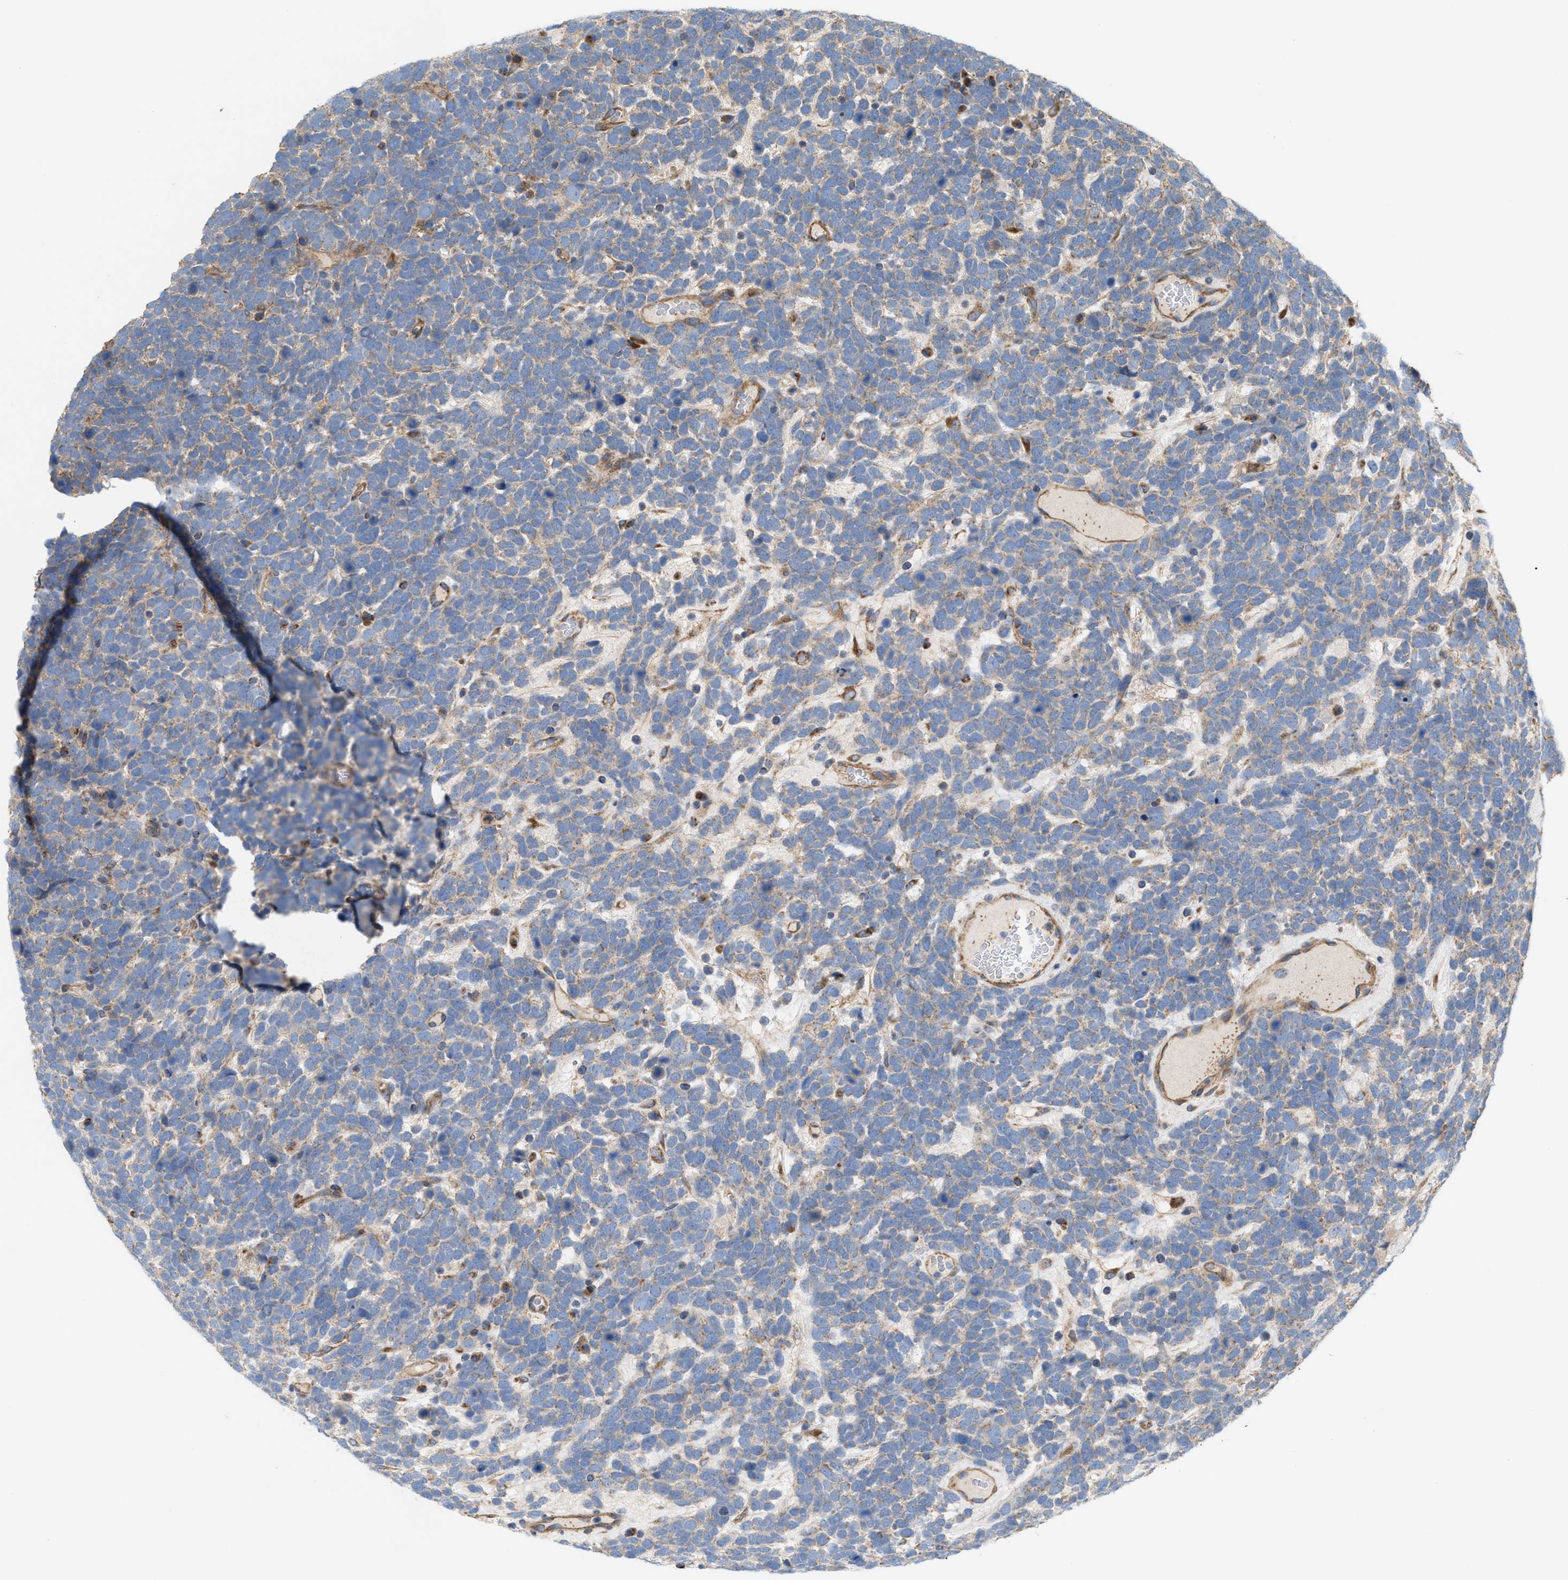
{"staining": {"intensity": "weak", "quantity": "<25%", "location": "cytoplasmic/membranous"}, "tissue": "urothelial cancer", "cell_type": "Tumor cells", "image_type": "cancer", "snomed": [{"axis": "morphology", "description": "Urothelial carcinoma, High grade"}, {"axis": "topography", "description": "Urinary bladder"}], "caption": "Tumor cells show no significant positivity in urothelial cancer.", "gene": "OXSM", "patient": {"sex": "female", "age": 82}}